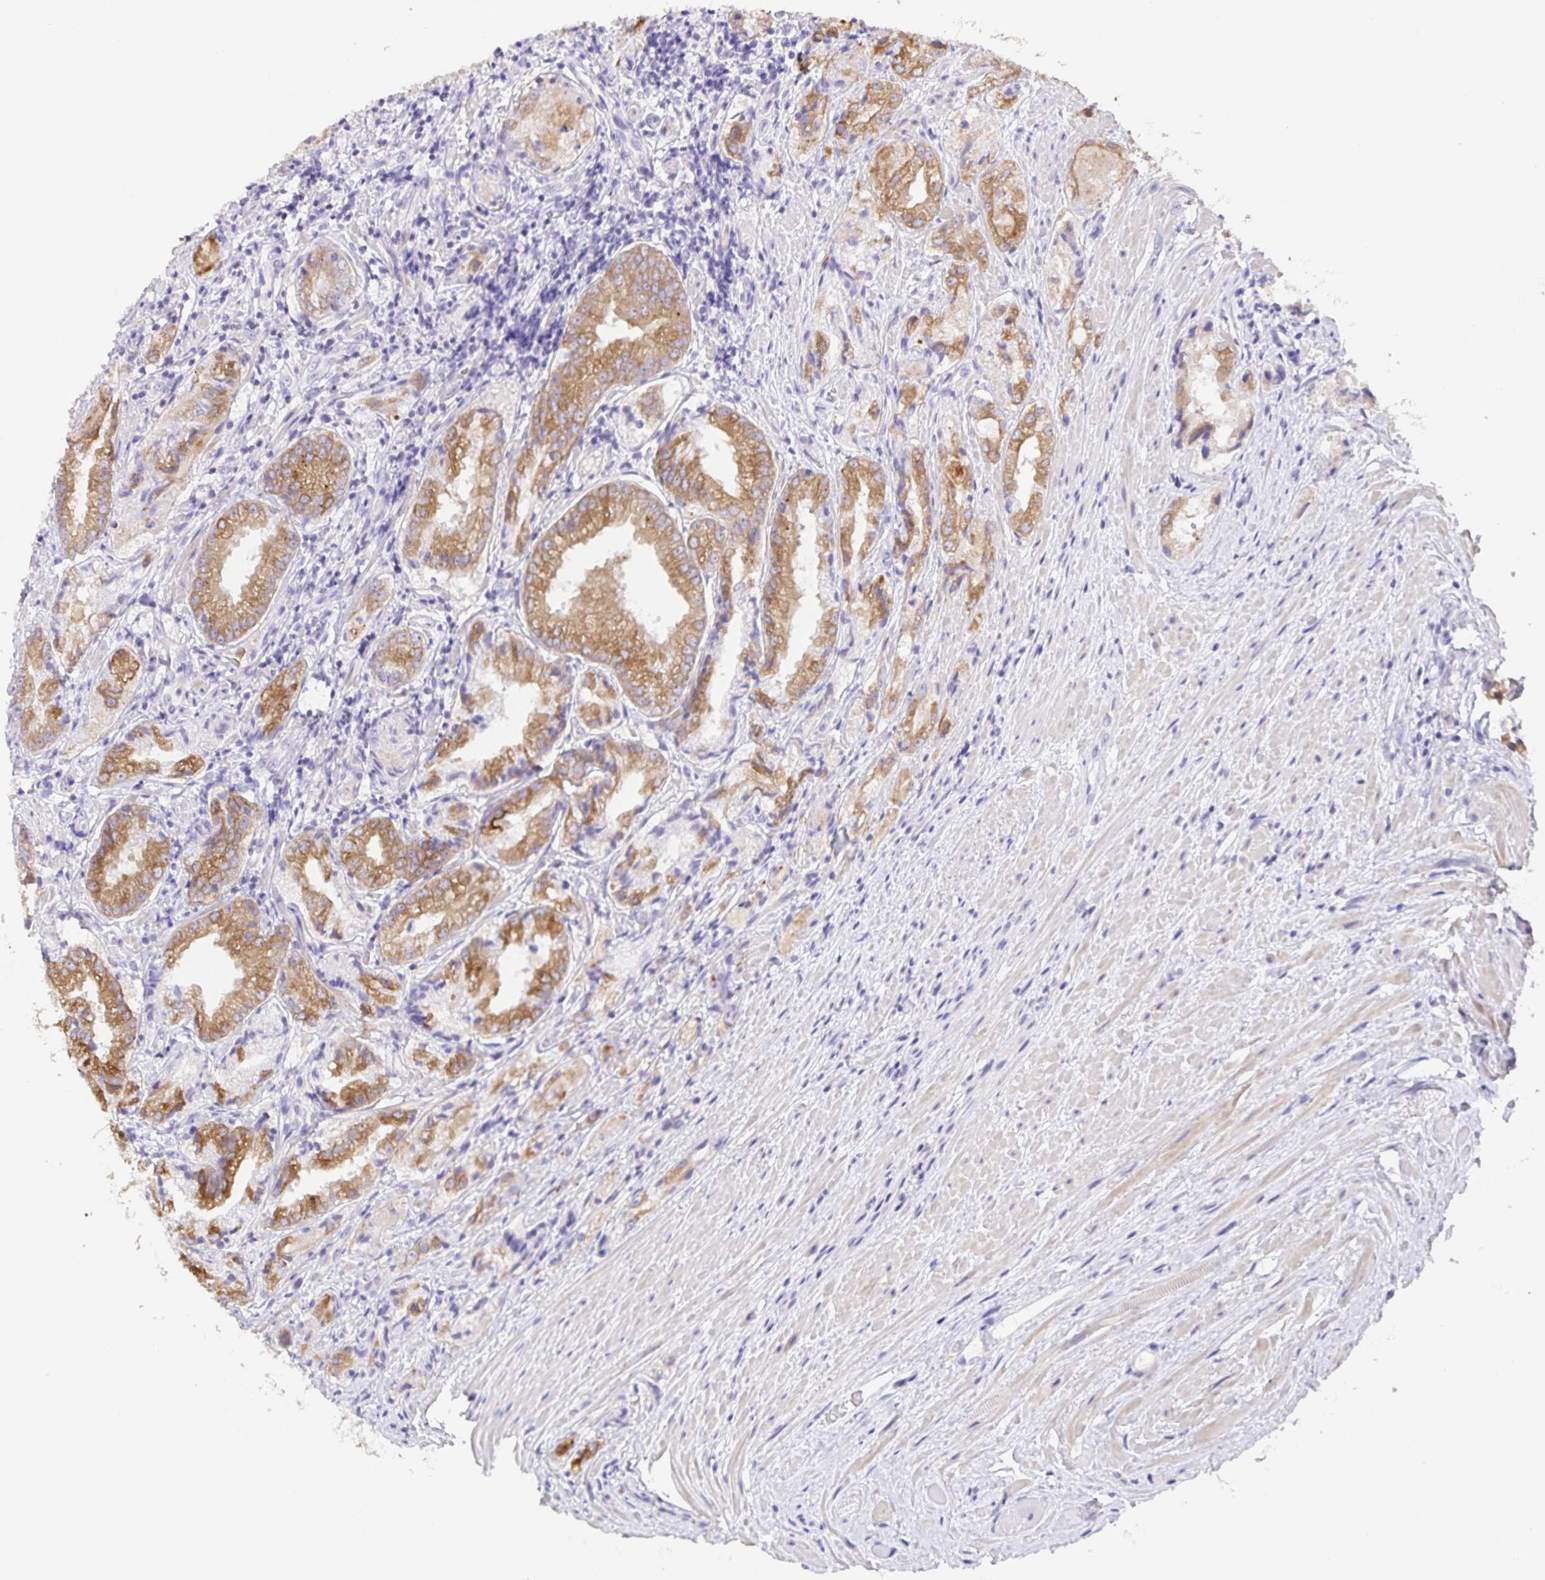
{"staining": {"intensity": "moderate", "quantity": "25%-75%", "location": "cytoplasmic/membranous"}, "tissue": "prostate cancer", "cell_type": "Tumor cells", "image_type": "cancer", "snomed": [{"axis": "morphology", "description": "Adenocarcinoma, High grade"}, {"axis": "topography", "description": "Prostate"}], "caption": "This histopathology image demonstrates IHC staining of human prostate cancer (adenocarcinoma (high-grade)), with medium moderate cytoplasmic/membranous expression in about 25%-75% of tumor cells.", "gene": "PRR36", "patient": {"sex": "male", "age": 61}}